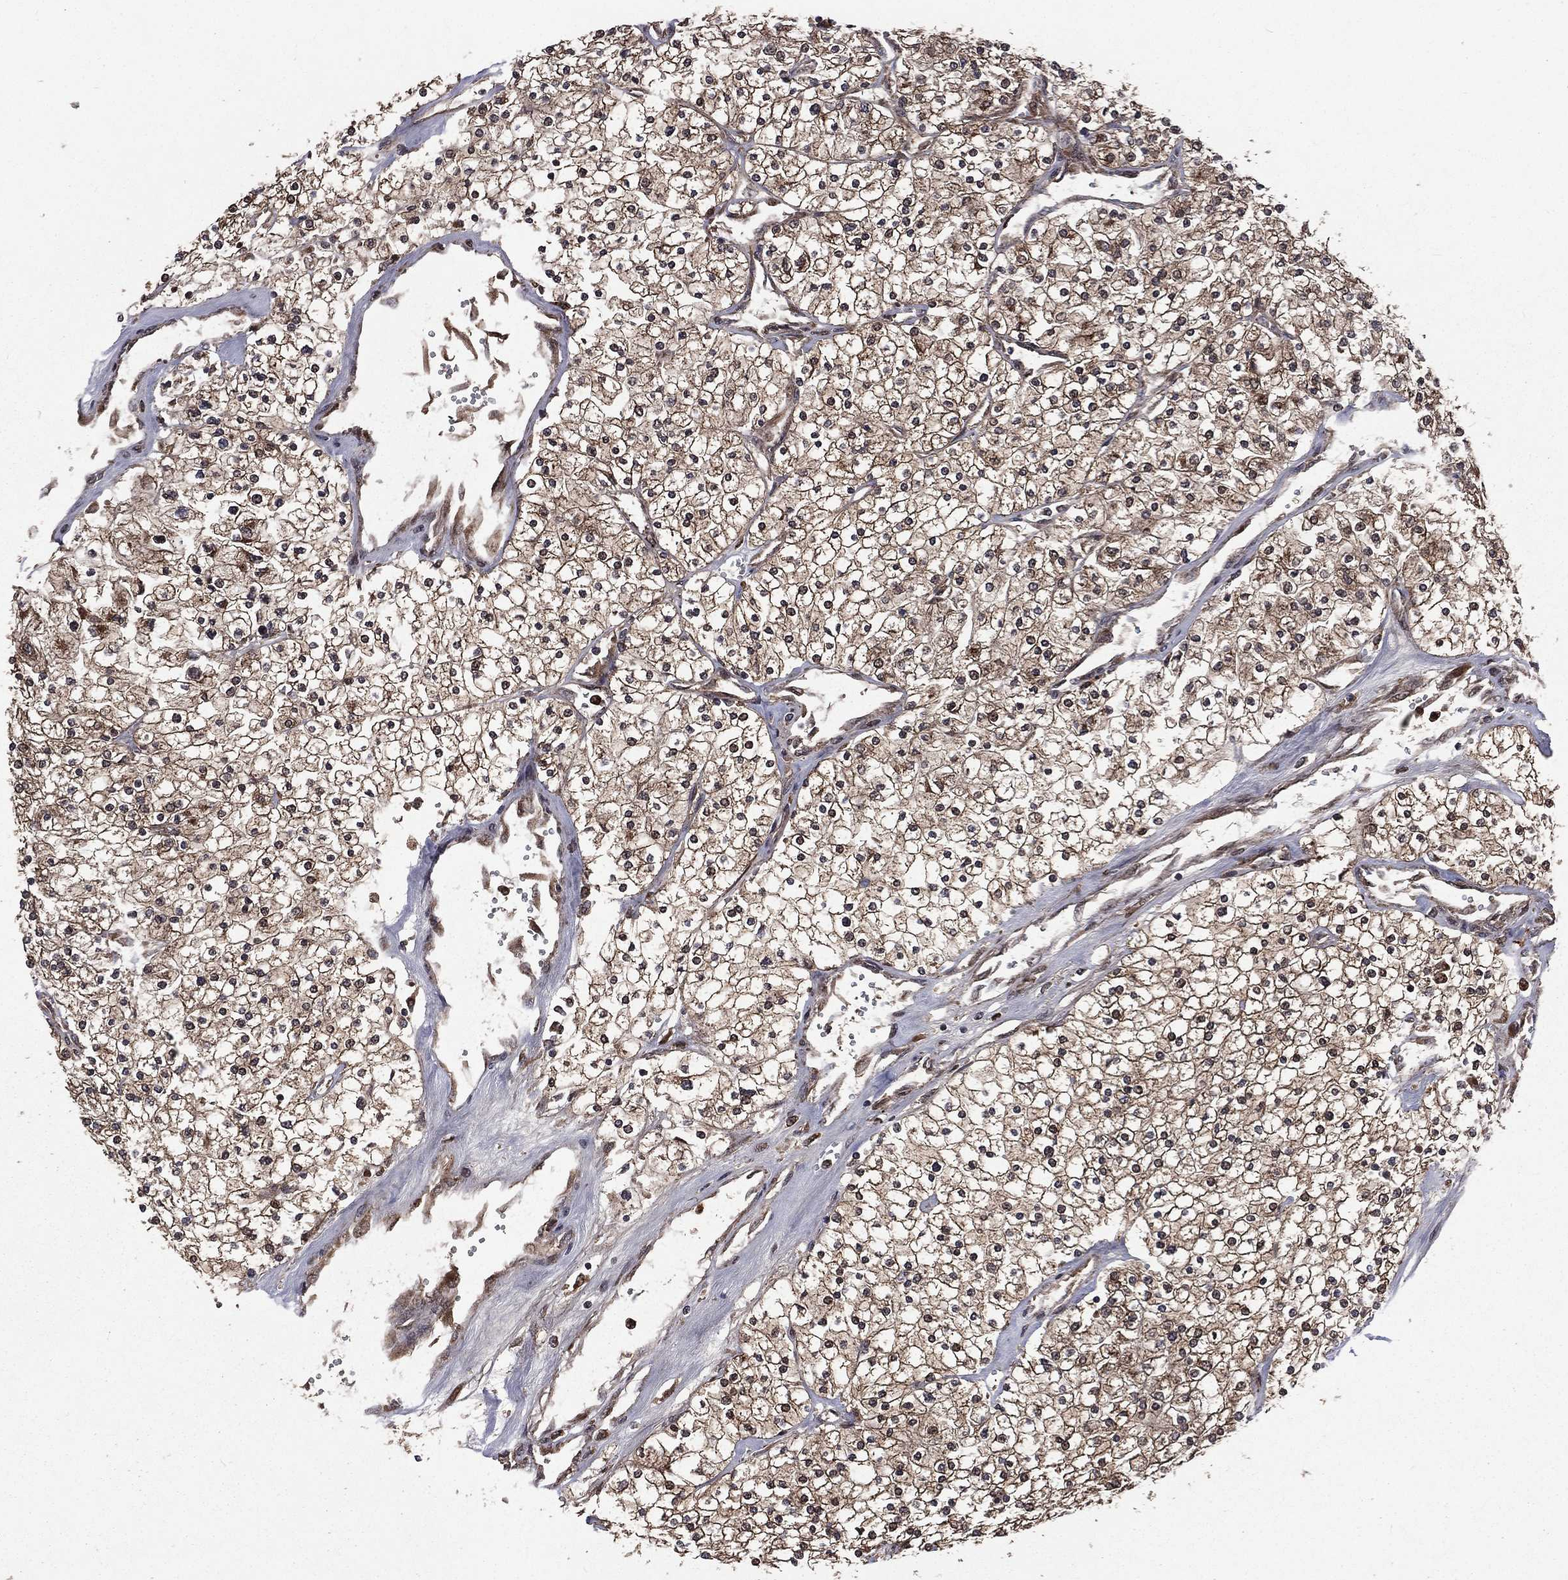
{"staining": {"intensity": "moderate", "quantity": ">75%", "location": "cytoplasmic/membranous"}, "tissue": "renal cancer", "cell_type": "Tumor cells", "image_type": "cancer", "snomed": [{"axis": "morphology", "description": "Adenocarcinoma, NOS"}, {"axis": "topography", "description": "Kidney"}], "caption": "Brown immunohistochemical staining in adenocarcinoma (renal) reveals moderate cytoplasmic/membranous staining in approximately >75% of tumor cells.", "gene": "LENG8", "patient": {"sex": "male", "age": 80}}